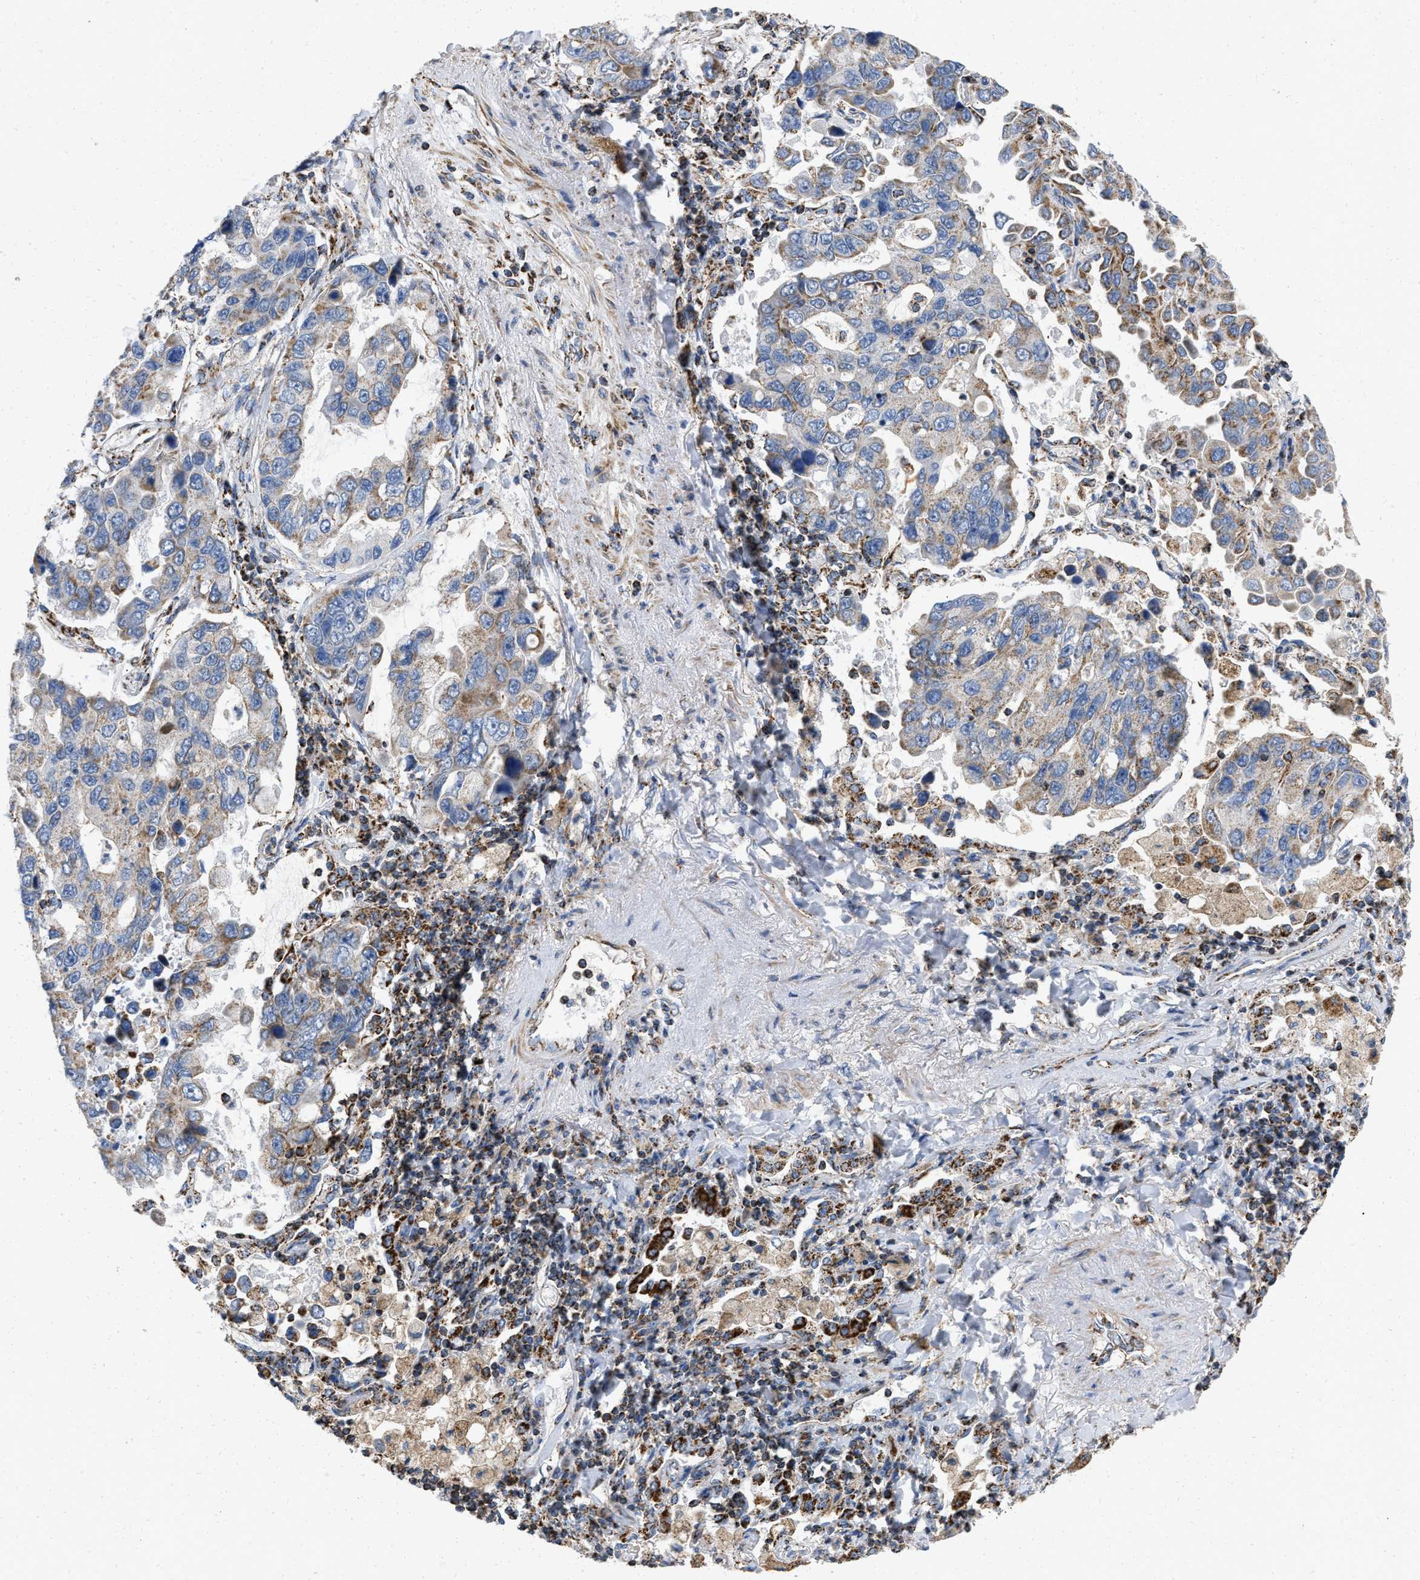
{"staining": {"intensity": "moderate", "quantity": "25%-75%", "location": "cytoplasmic/membranous"}, "tissue": "lung cancer", "cell_type": "Tumor cells", "image_type": "cancer", "snomed": [{"axis": "morphology", "description": "Adenocarcinoma, NOS"}, {"axis": "topography", "description": "Lung"}], "caption": "Human adenocarcinoma (lung) stained for a protein (brown) reveals moderate cytoplasmic/membranous positive positivity in approximately 25%-75% of tumor cells.", "gene": "GRB10", "patient": {"sex": "male", "age": 64}}